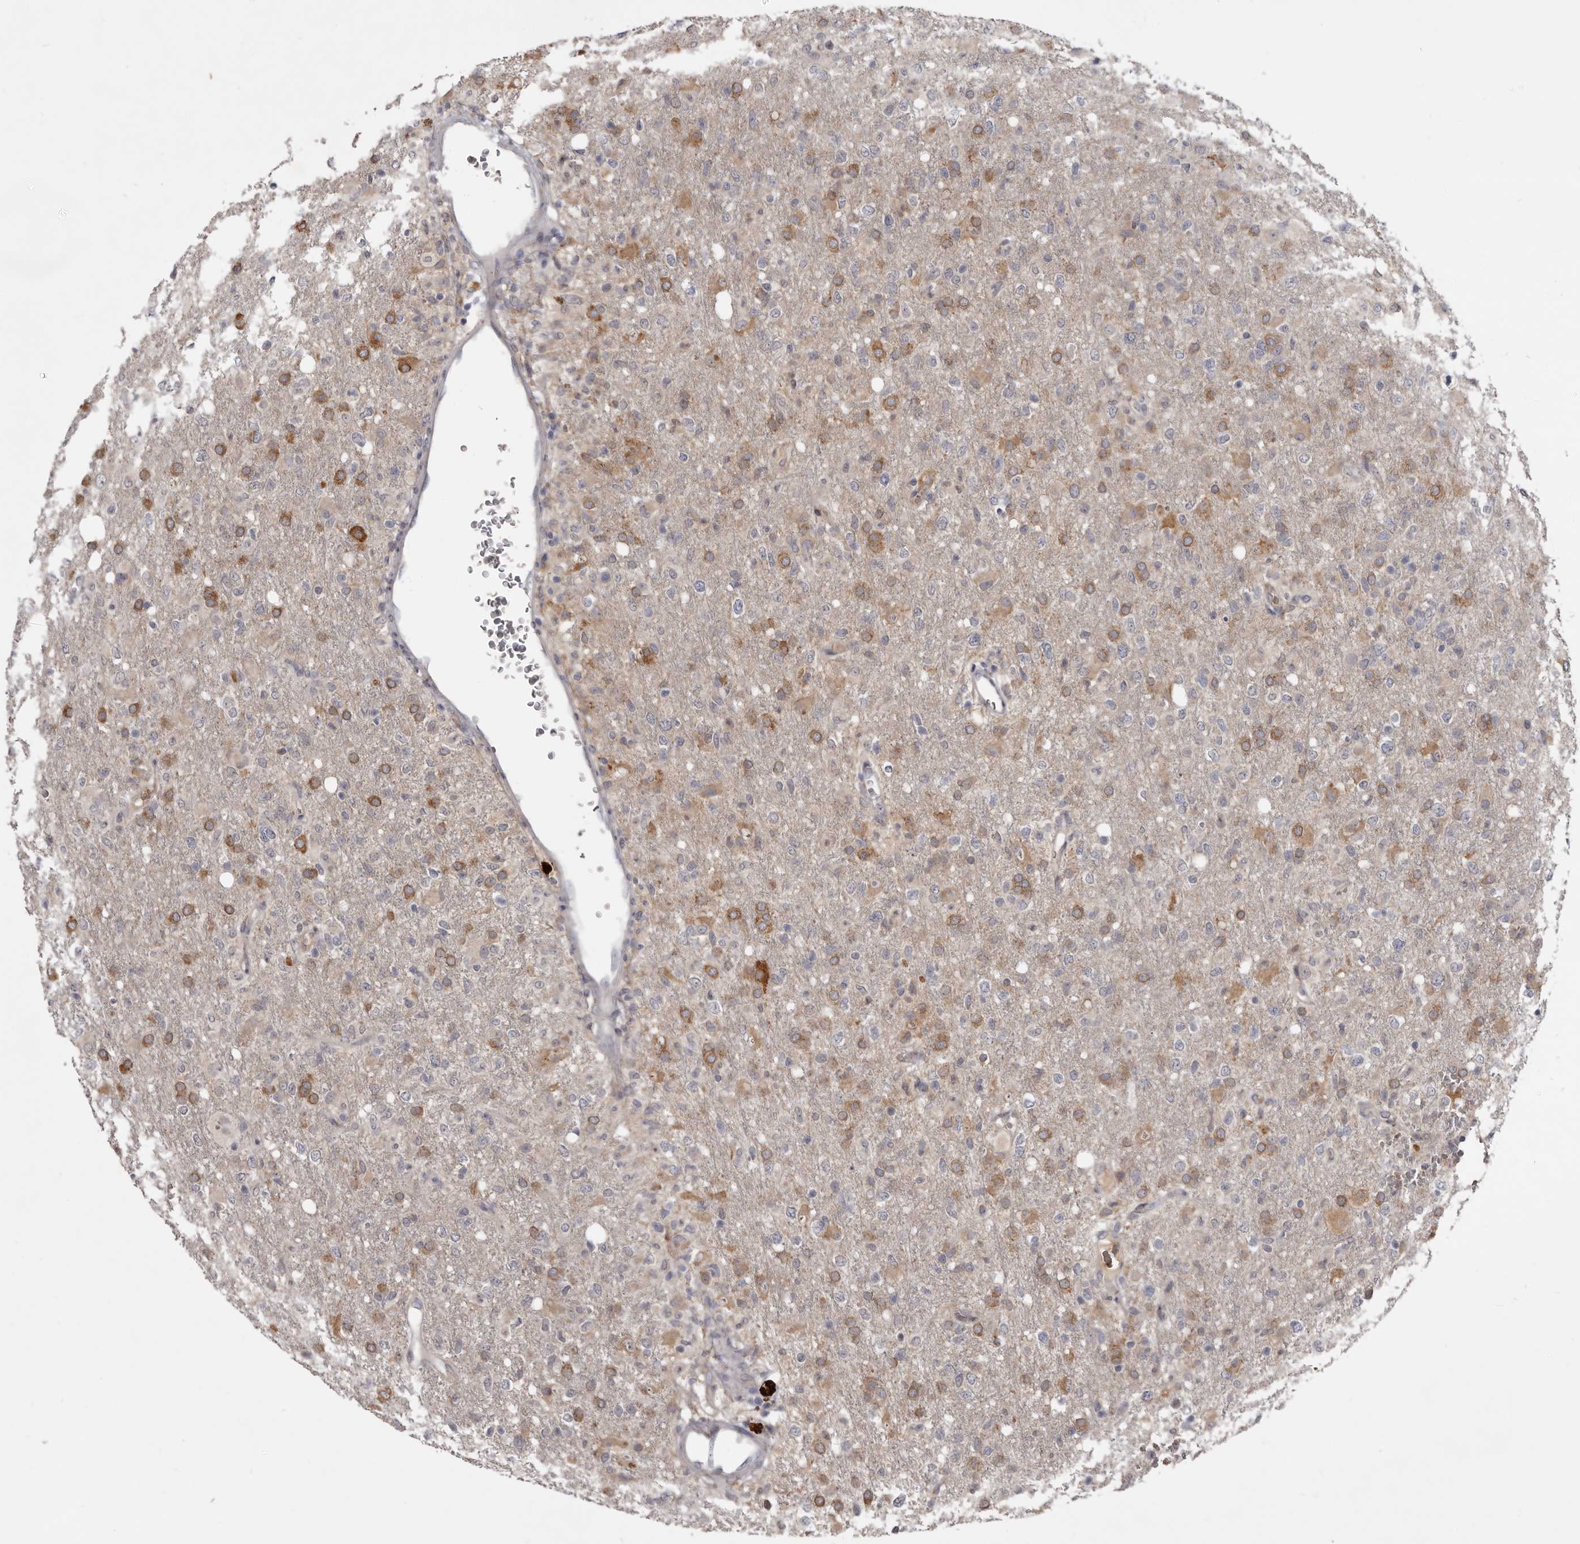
{"staining": {"intensity": "moderate", "quantity": "<25%", "location": "cytoplasmic/membranous"}, "tissue": "glioma", "cell_type": "Tumor cells", "image_type": "cancer", "snomed": [{"axis": "morphology", "description": "Glioma, malignant, High grade"}, {"axis": "topography", "description": "Brain"}], "caption": "High-grade glioma (malignant) stained for a protein (brown) exhibits moderate cytoplasmic/membranous positive positivity in about <25% of tumor cells.", "gene": "NENF", "patient": {"sex": "female", "age": 57}}